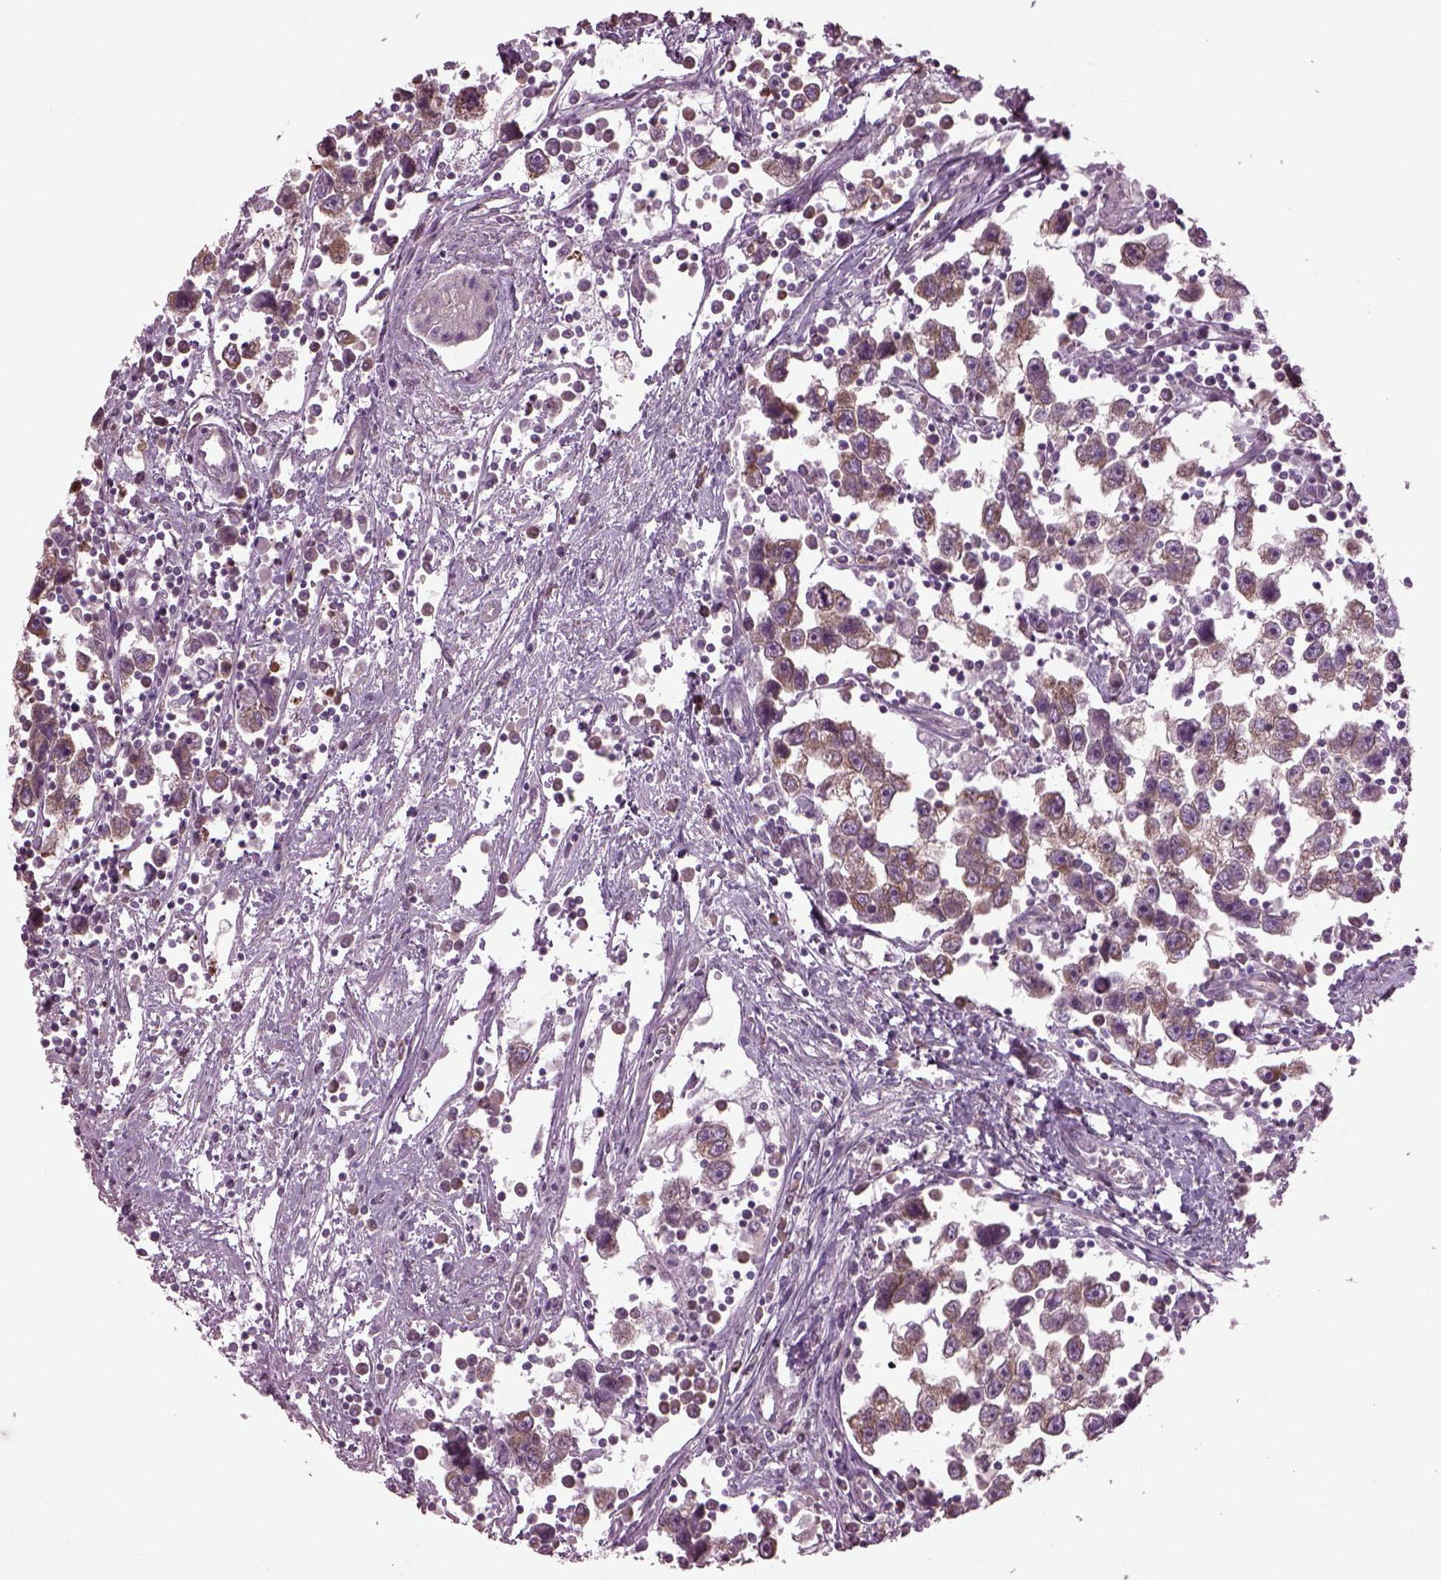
{"staining": {"intensity": "moderate", "quantity": ">75%", "location": "cytoplasmic/membranous"}, "tissue": "testis cancer", "cell_type": "Tumor cells", "image_type": "cancer", "snomed": [{"axis": "morphology", "description": "Seminoma, NOS"}, {"axis": "topography", "description": "Testis"}], "caption": "Protein staining displays moderate cytoplasmic/membranous expression in about >75% of tumor cells in testis seminoma. (IHC, brightfield microscopy, high magnification).", "gene": "CABP5", "patient": {"sex": "male", "age": 30}}